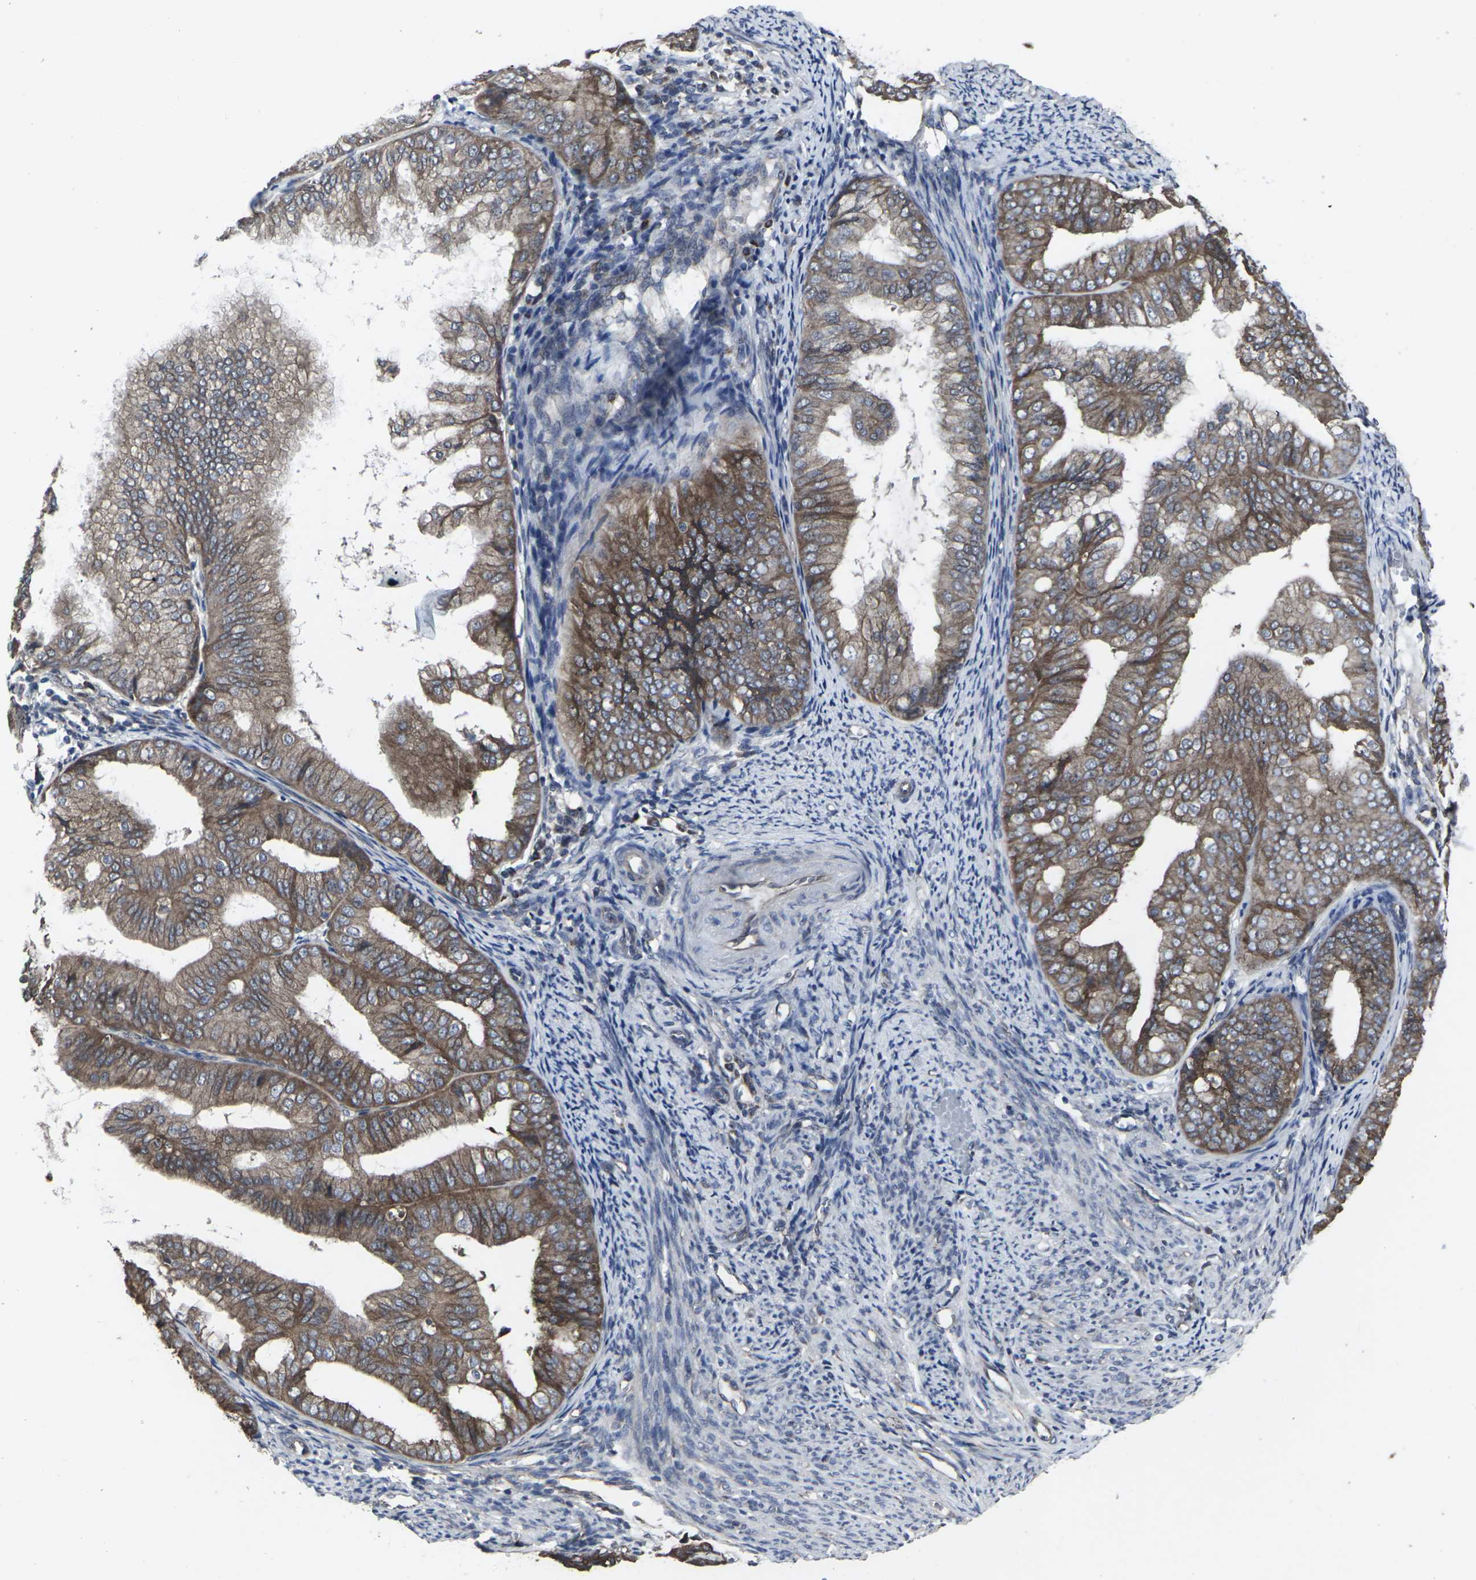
{"staining": {"intensity": "moderate", "quantity": ">75%", "location": "cytoplasmic/membranous"}, "tissue": "endometrial cancer", "cell_type": "Tumor cells", "image_type": "cancer", "snomed": [{"axis": "morphology", "description": "Adenocarcinoma, NOS"}, {"axis": "topography", "description": "Endometrium"}], "caption": "High-magnification brightfield microscopy of endometrial cancer (adenocarcinoma) stained with DAB (brown) and counterstained with hematoxylin (blue). tumor cells exhibit moderate cytoplasmic/membranous expression is appreciated in about>75% of cells.", "gene": "MAPKAPK2", "patient": {"sex": "female", "age": 63}}